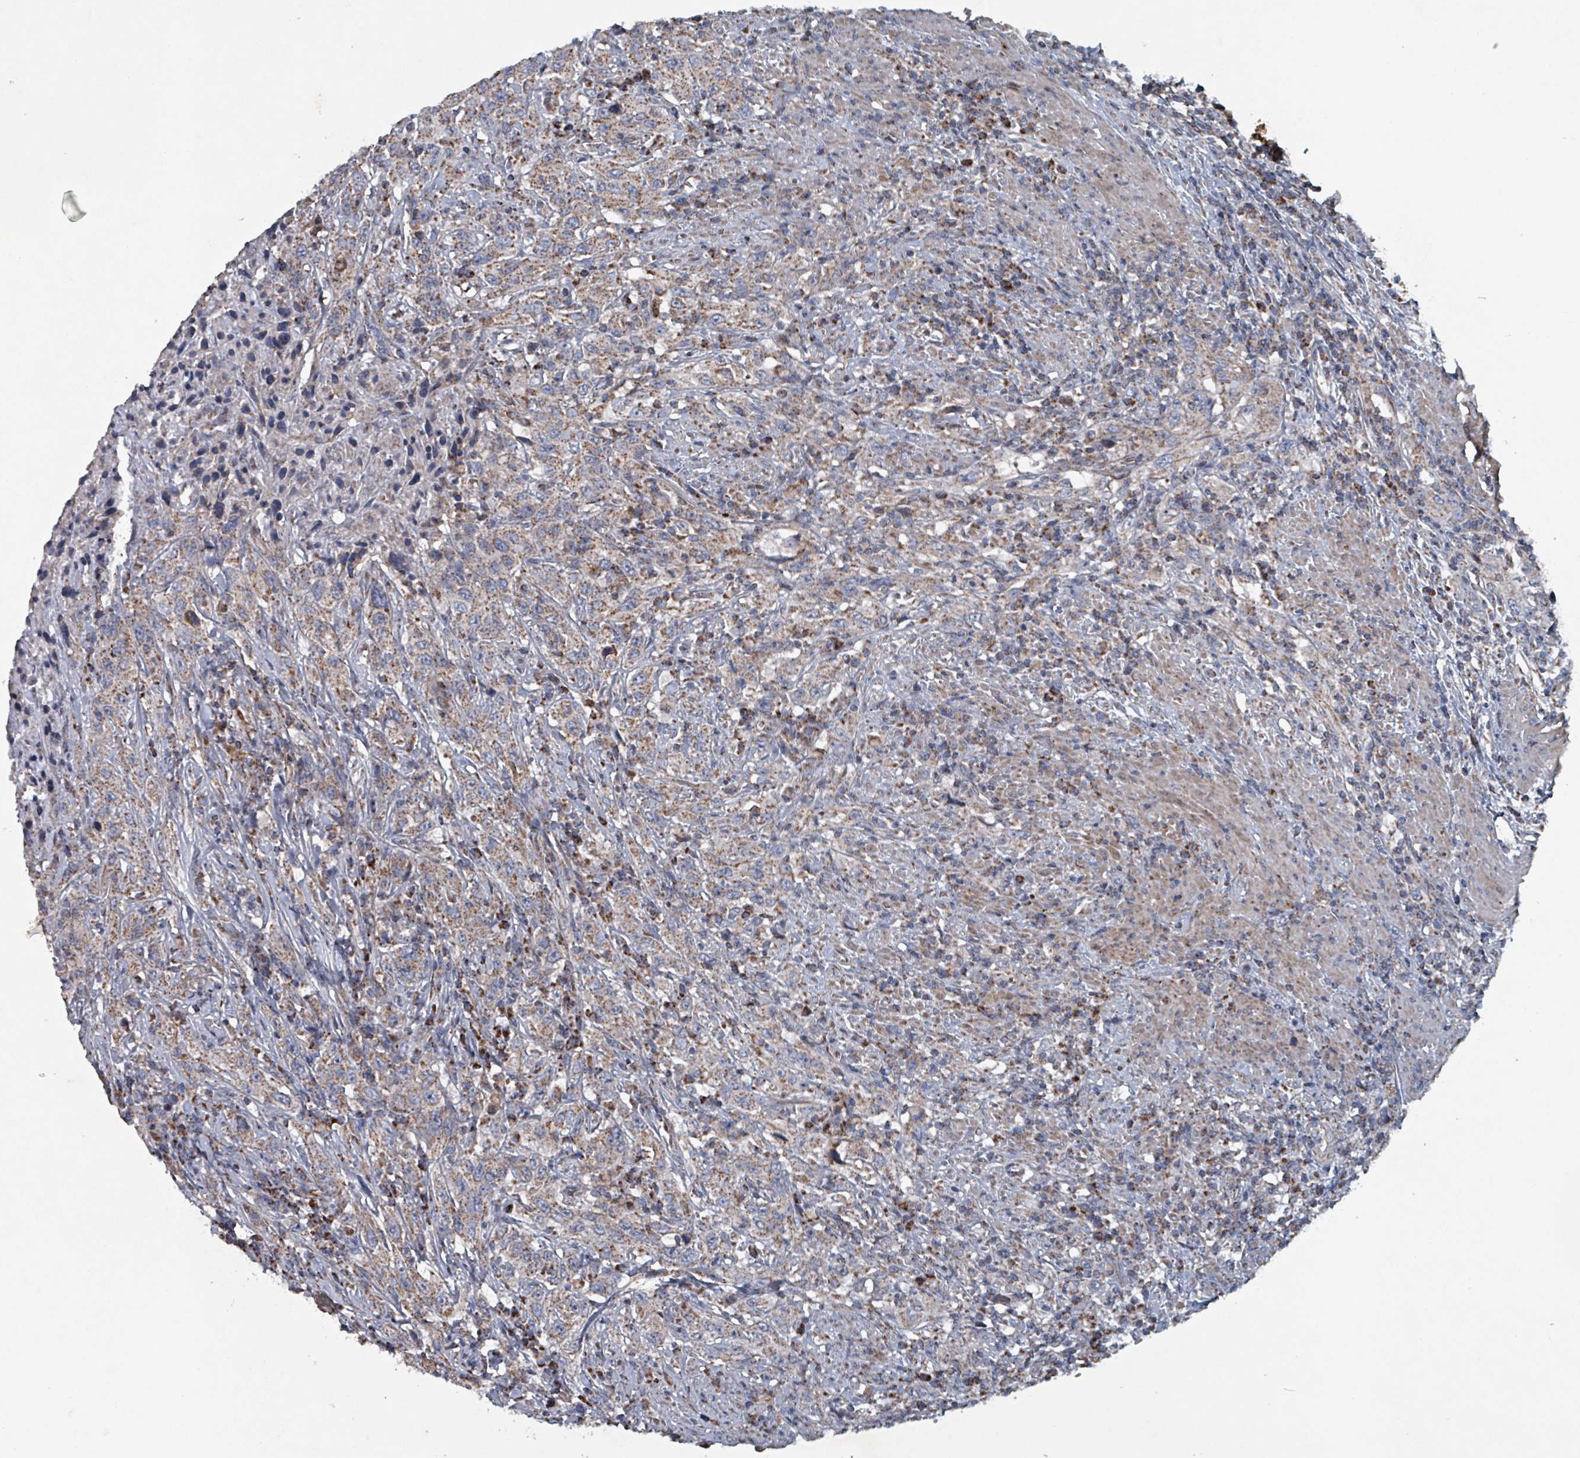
{"staining": {"intensity": "weak", "quantity": ">75%", "location": "cytoplasmic/membranous"}, "tissue": "urothelial cancer", "cell_type": "Tumor cells", "image_type": "cancer", "snomed": [{"axis": "morphology", "description": "Urothelial carcinoma, High grade"}, {"axis": "topography", "description": "Urinary bladder"}], "caption": "Protein staining of urothelial cancer tissue demonstrates weak cytoplasmic/membranous expression in approximately >75% of tumor cells.", "gene": "ABHD18", "patient": {"sex": "male", "age": 61}}